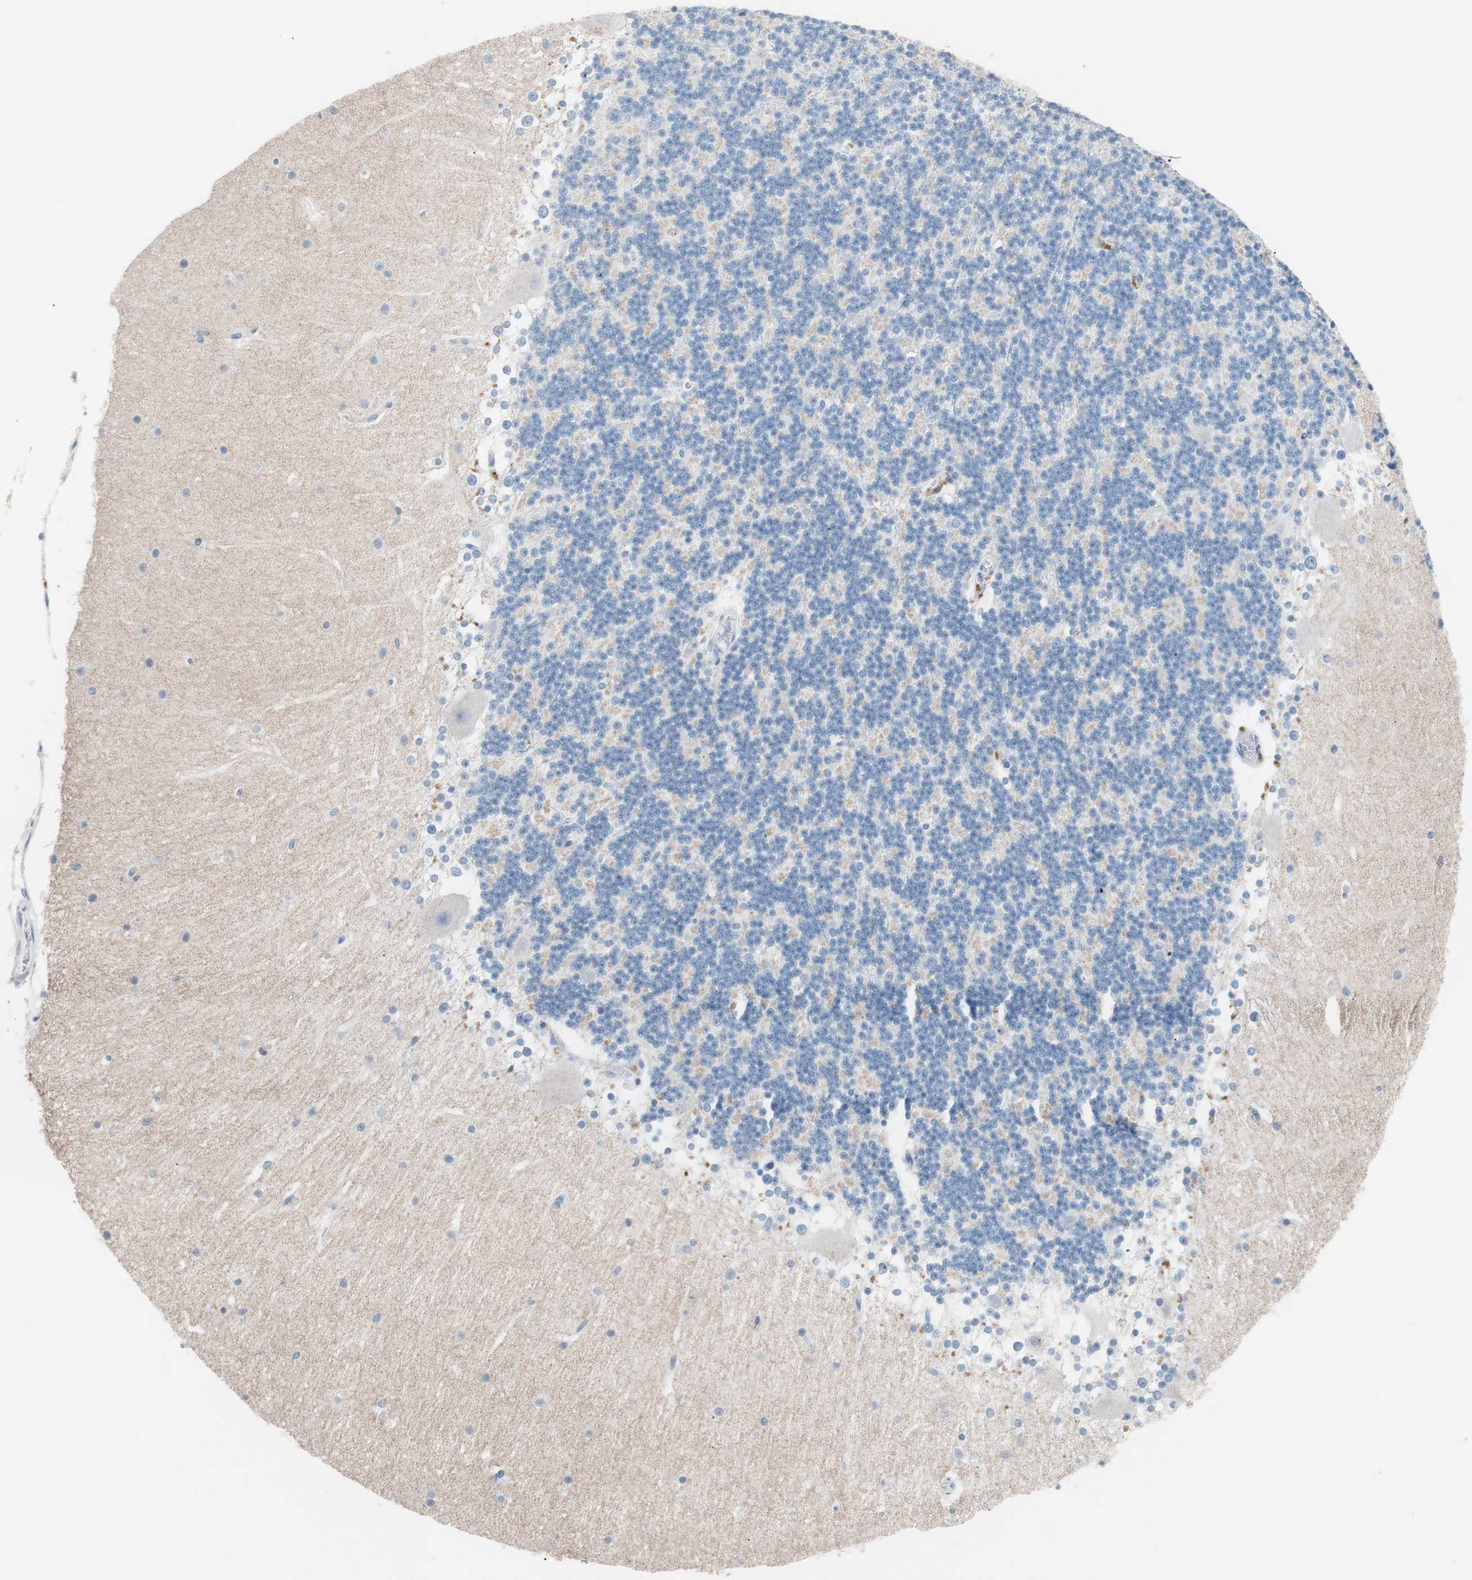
{"staining": {"intensity": "negative", "quantity": "none", "location": "none"}, "tissue": "cerebellum", "cell_type": "Cells in granular layer", "image_type": "normal", "snomed": [{"axis": "morphology", "description": "Normal tissue, NOS"}, {"axis": "topography", "description": "Cerebellum"}], "caption": "This is an immunohistochemistry (IHC) image of benign cerebellum. There is no expression in cells in granular layer.", "gene": "FOSL1", "patient": {"sex": "female", "age": 19}}